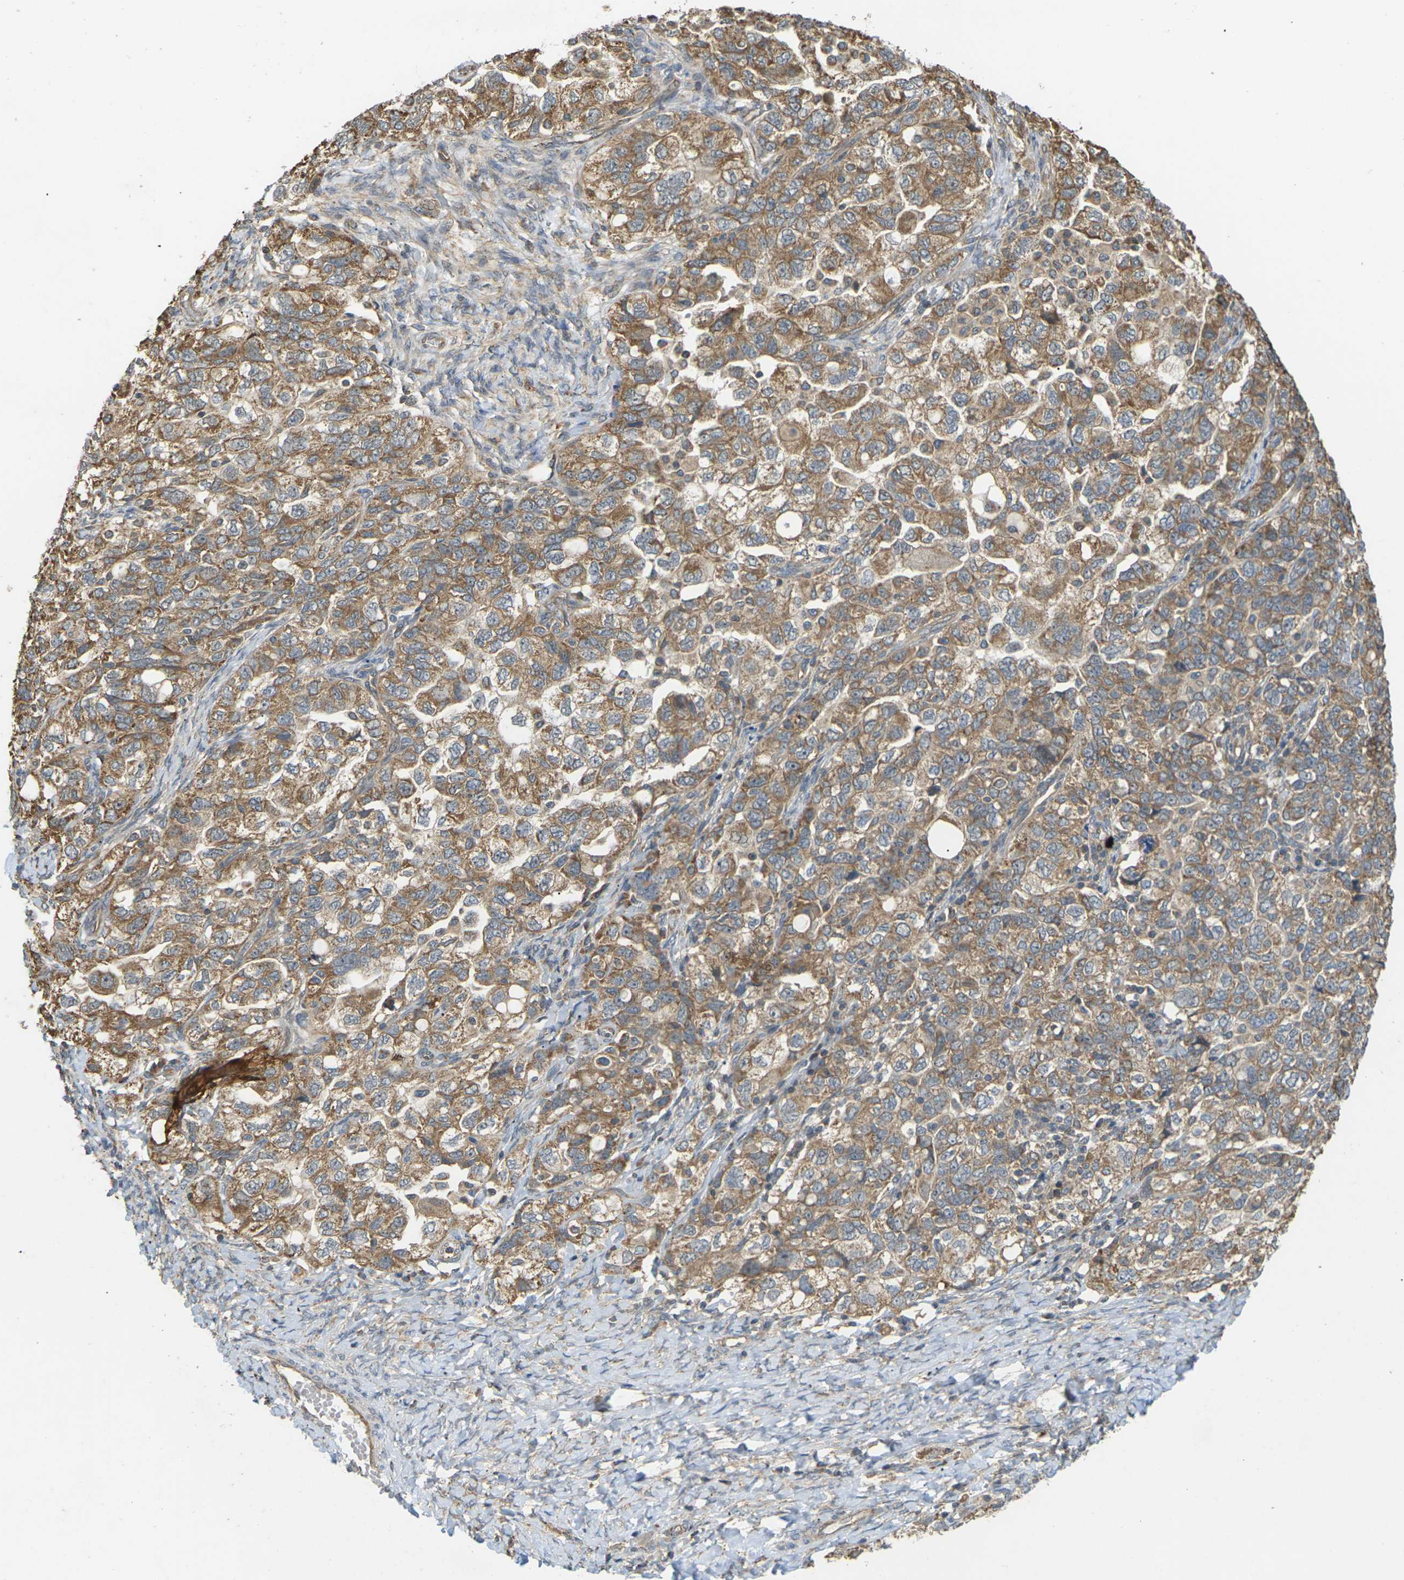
{"staining": {"intensity": "moderate", "quantity": ">75%", "location": "cytoplasmic/membranous"}, "tissue": "ovarian cancer", "cell_type": "Tumor cells", "image_type": "cancer", "snomed": [{"axis": "morphology", "description": "Carcinoma, NOS"}, {"axis": "morphology", "description": "Cystadenocarcinoma, serous, NOS"}, {"axis": "topography", "description": "Ovary"}], "caption": "Immunohistochemistry (DAB (3,3'-diaminobenzidine)) staining of ovarian cancer (serous cystadenocarcinoma) demonstrates moderate cytoplasmic/membranous protein expression in approximately >75% of tumor cells. (DAB (3,3'-diaminobenzidine) IHC, brown staining for protein, blue staining for nuclei).", "gene": "KSR1", "patient": {"sex": "female", "age": 69}}